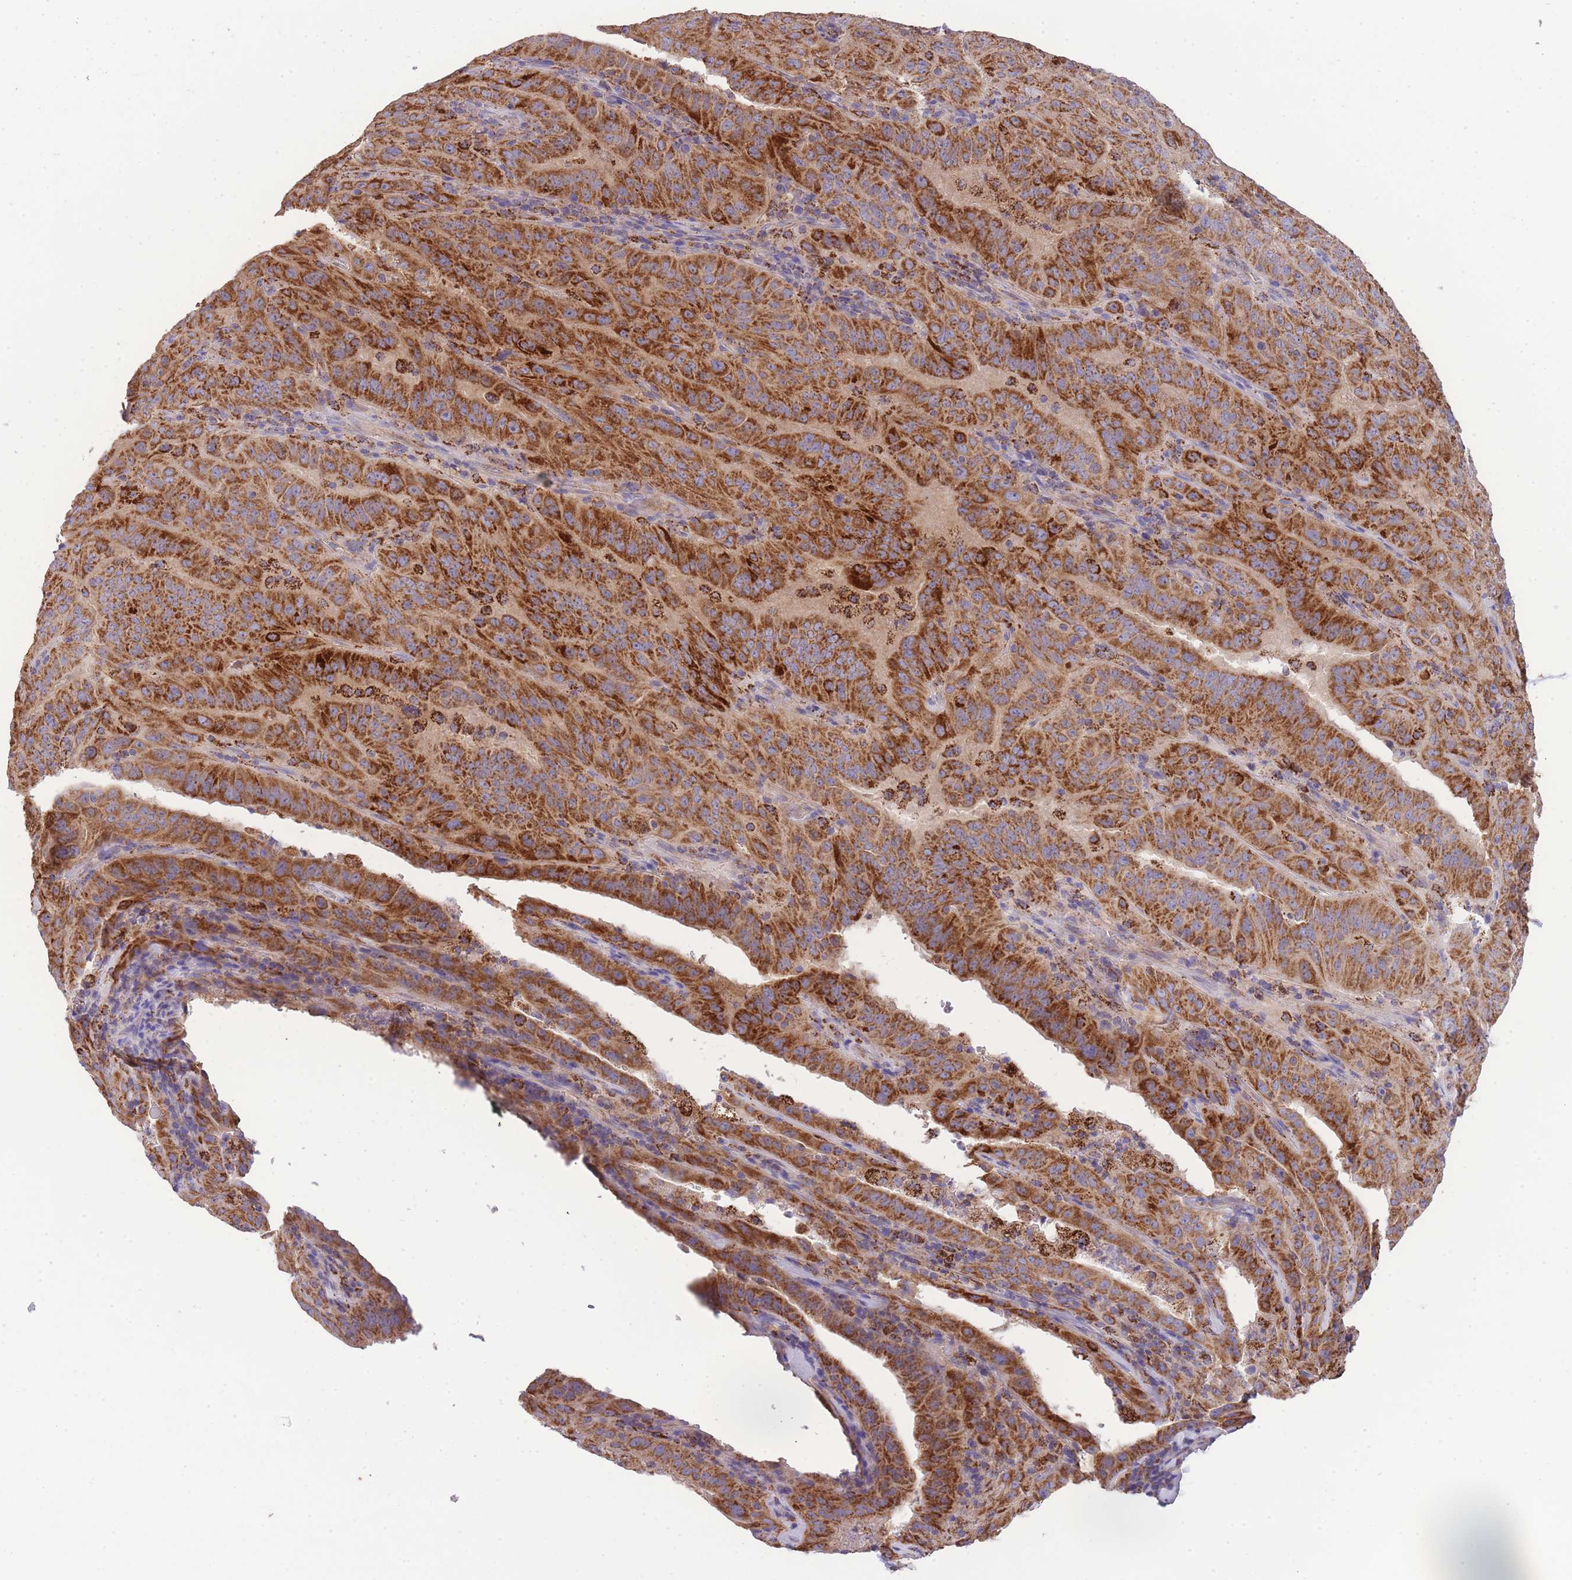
{"staining": {"intensity": "strong", "quantity": ">75%", "location": "cytoplasmic/membranous"}, "tissue": "pancreatic cancer", "cell_type": "Tumor cells", "image_type": "cancer", "snomed": [{"axis": "morphology", "description": "Adenocarcinoma, NOS"}, {"axis": "topography", "description": "Pancreas"}], "caption": "High-power microscopy captured an IHC image of adenocarcinoma (pancreatic), revealing strong cytoplasmic/membranous positivity in approximately >75% of tumor cells. (Brightfield microscopy of DAB IHC at high magnification).", "gene": "ST3GAL3", "patient": {"sex": "male", "age": 63}}